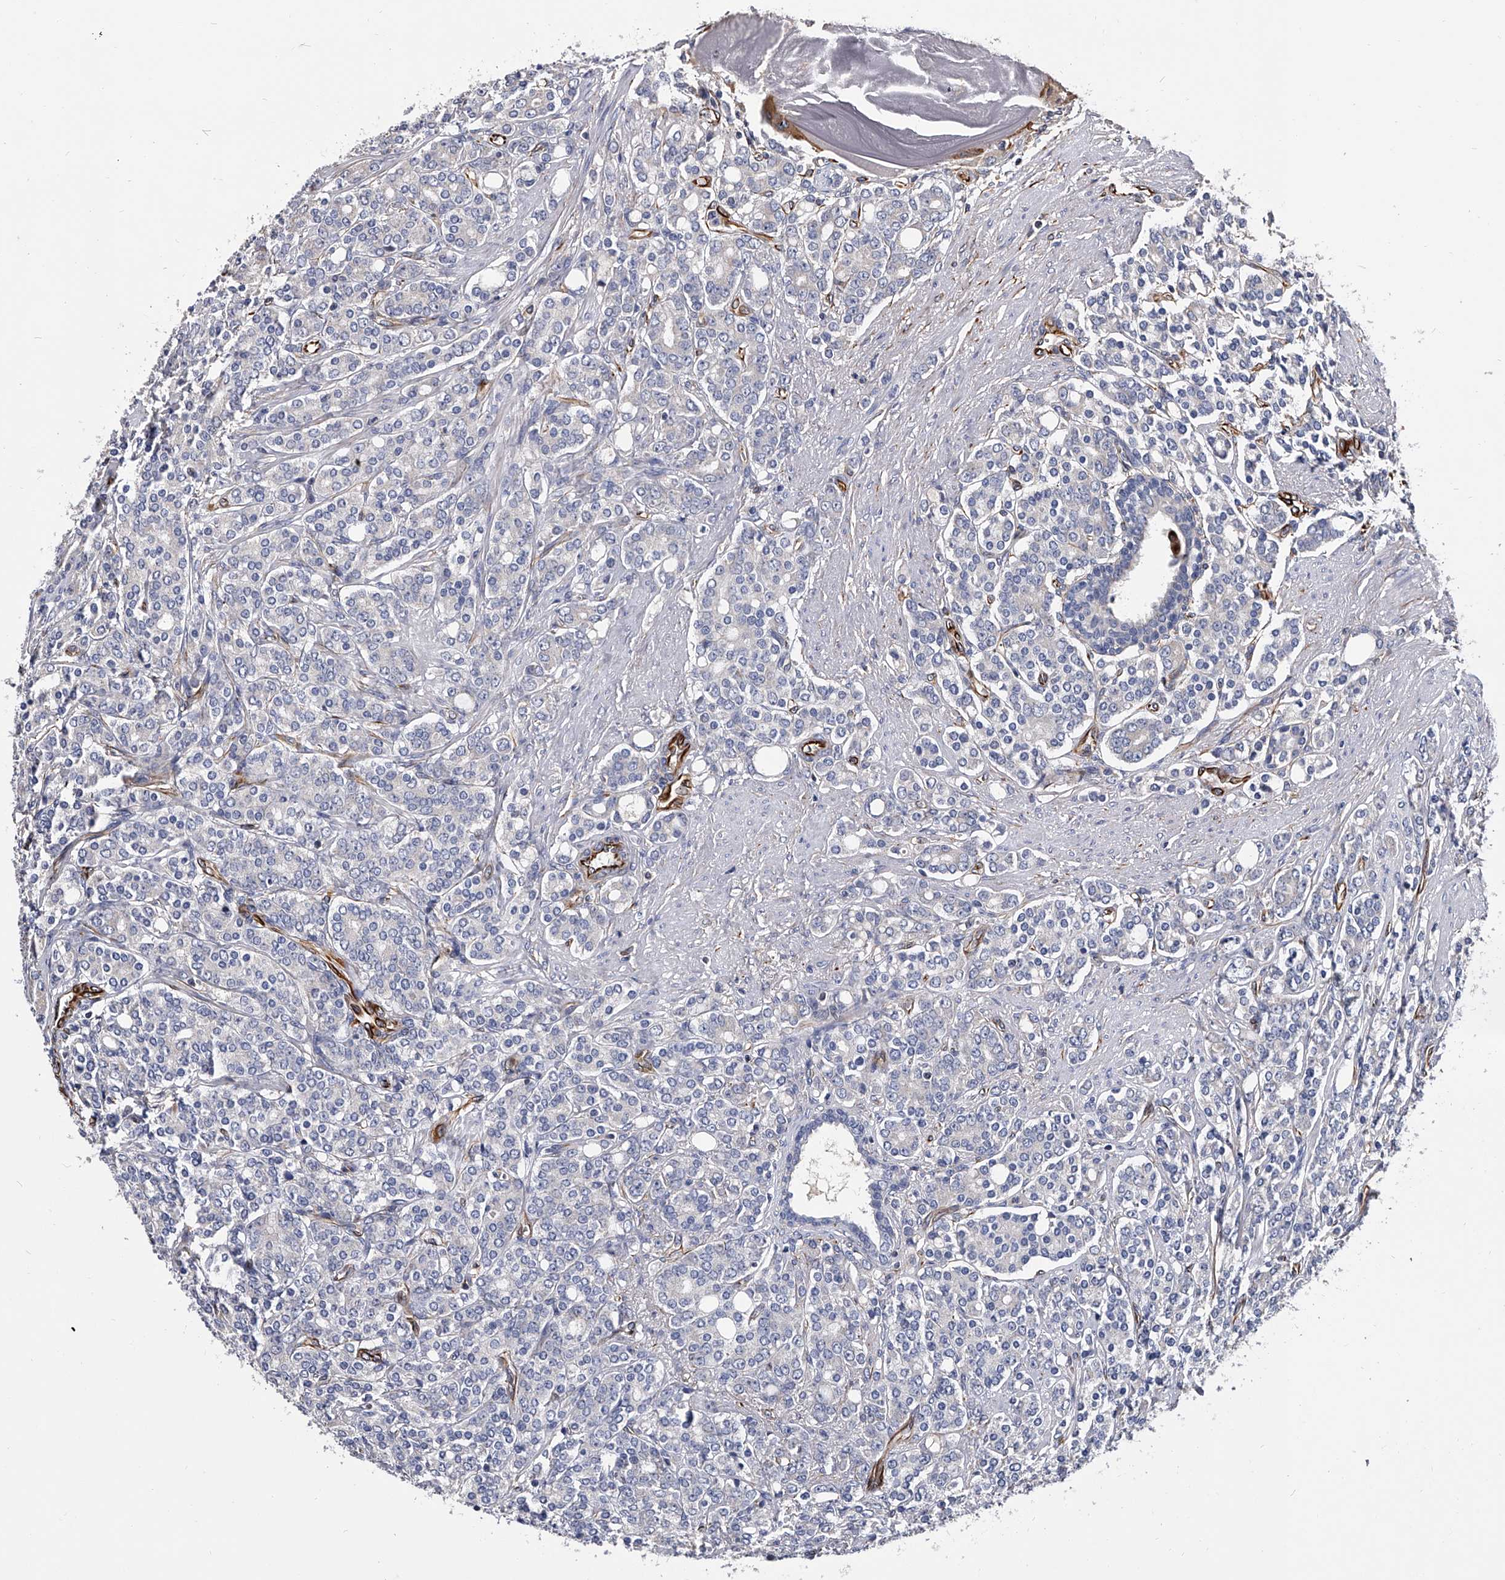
{"staining": {"intensity": "negative", "quantity": "none", "location": "none"}, "tissue": "prostate cancer", "cell_type": "Tumor cells", "image_type": "cancer", "snomed": [{"axis": "morphology", "description": "Adenocarcinoma, High grade"}, {"axis": "topography", "description": "Prostate"}], "caption": "Immunohistochemical staining of adenocarcinoma (high-grade) (prostate) exhibits no significant staining in tumor cells.", "gene": "EFCAB7", "patient": {"sex": "male", "age": 62}}